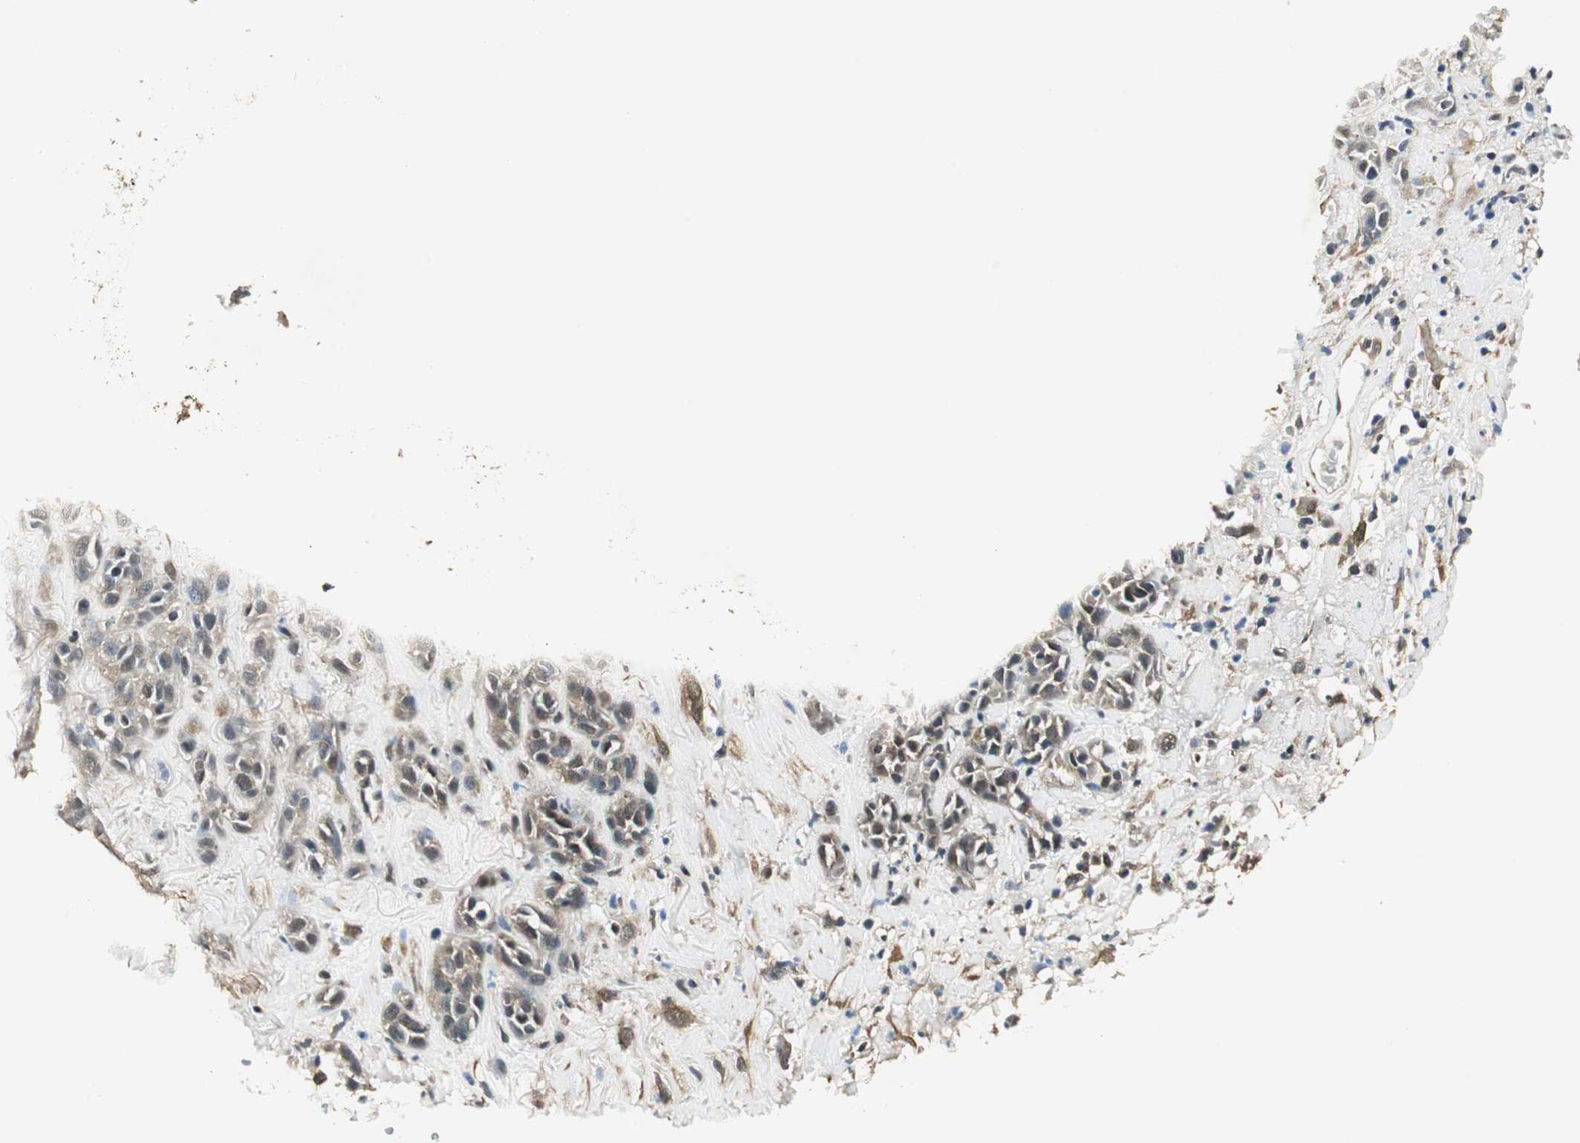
{"staining": {"intensity": "weak", "quantity": "25%-75%", "location": "cytoplasmic/membranous"}, "tissue": "head and neck cancer", "cell_type": "Tumor cells", "image_type": "cancer", "snomed": [{"axis": "morphology", "description": "Squamous cell carcinoma, NOS"}, {"axis": "topography", "description": "Head-Neck"}], "caption": "Immunohistochemical staining of squamous cell carcinoma (head and neck) shows weak cytoplasmic/membranous protein expression in about 25%-75% of tumor cells.", "gene": "PSMB4", "patient": {"sex": "male", "age": 62}}